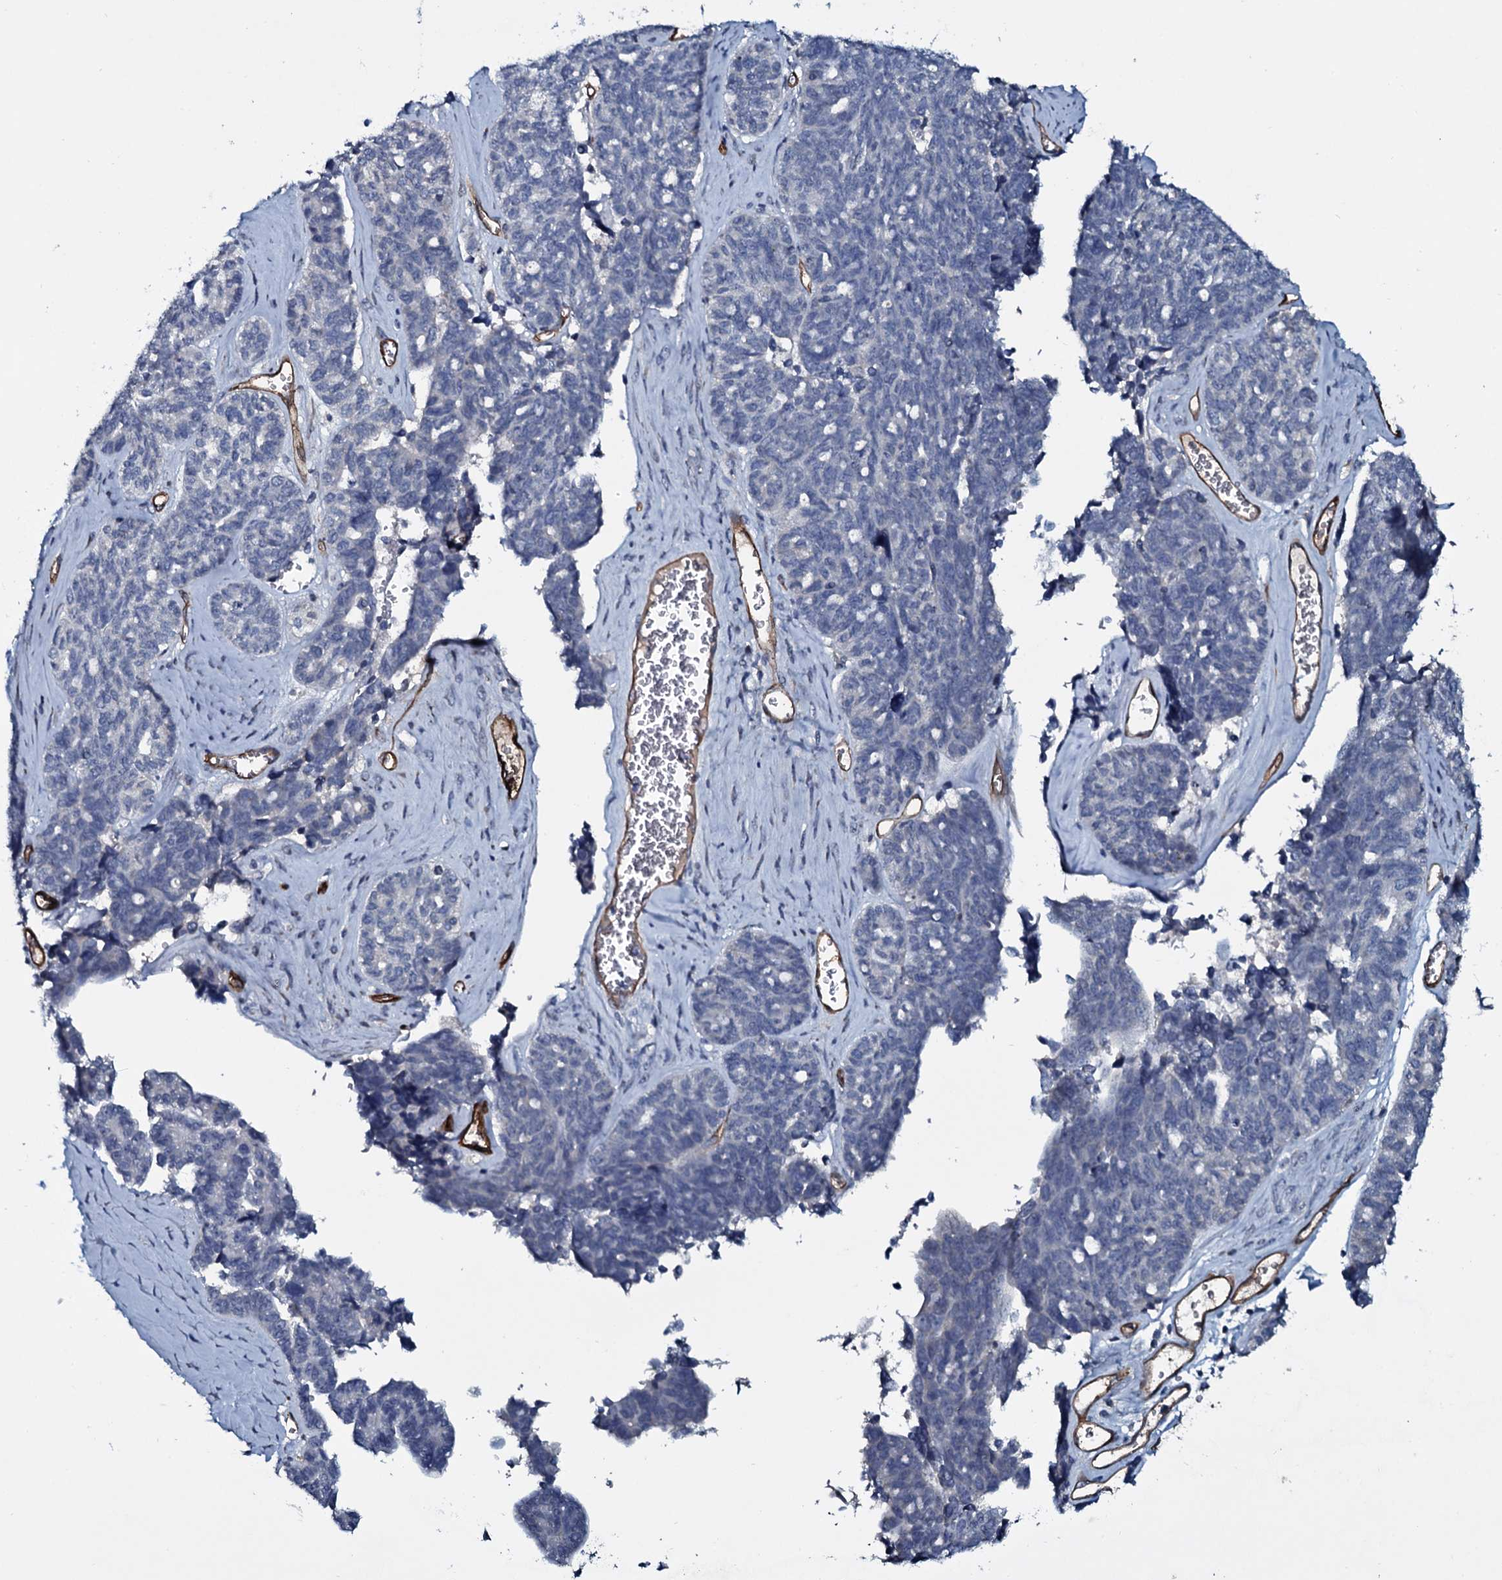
{"staining": {"intensity": "negative", "quantity": "none", "location": "none"}, "tissue": "ovarian cancer", "cell_type": "Tumor cells", "image_type": "cancer", "snomed": [{"axis": "morphology", "description": "Cystadenocarcinoma, serous, NOS"}, {"axis": "topography", "description": "Ovary"}], "caption": "The micrograph displays no significant staining in tumor cells of ovarian serous cystadenocarcinoma.", "gene": "CLEC14A", "patient": {"sex": "female", "age": 79}}